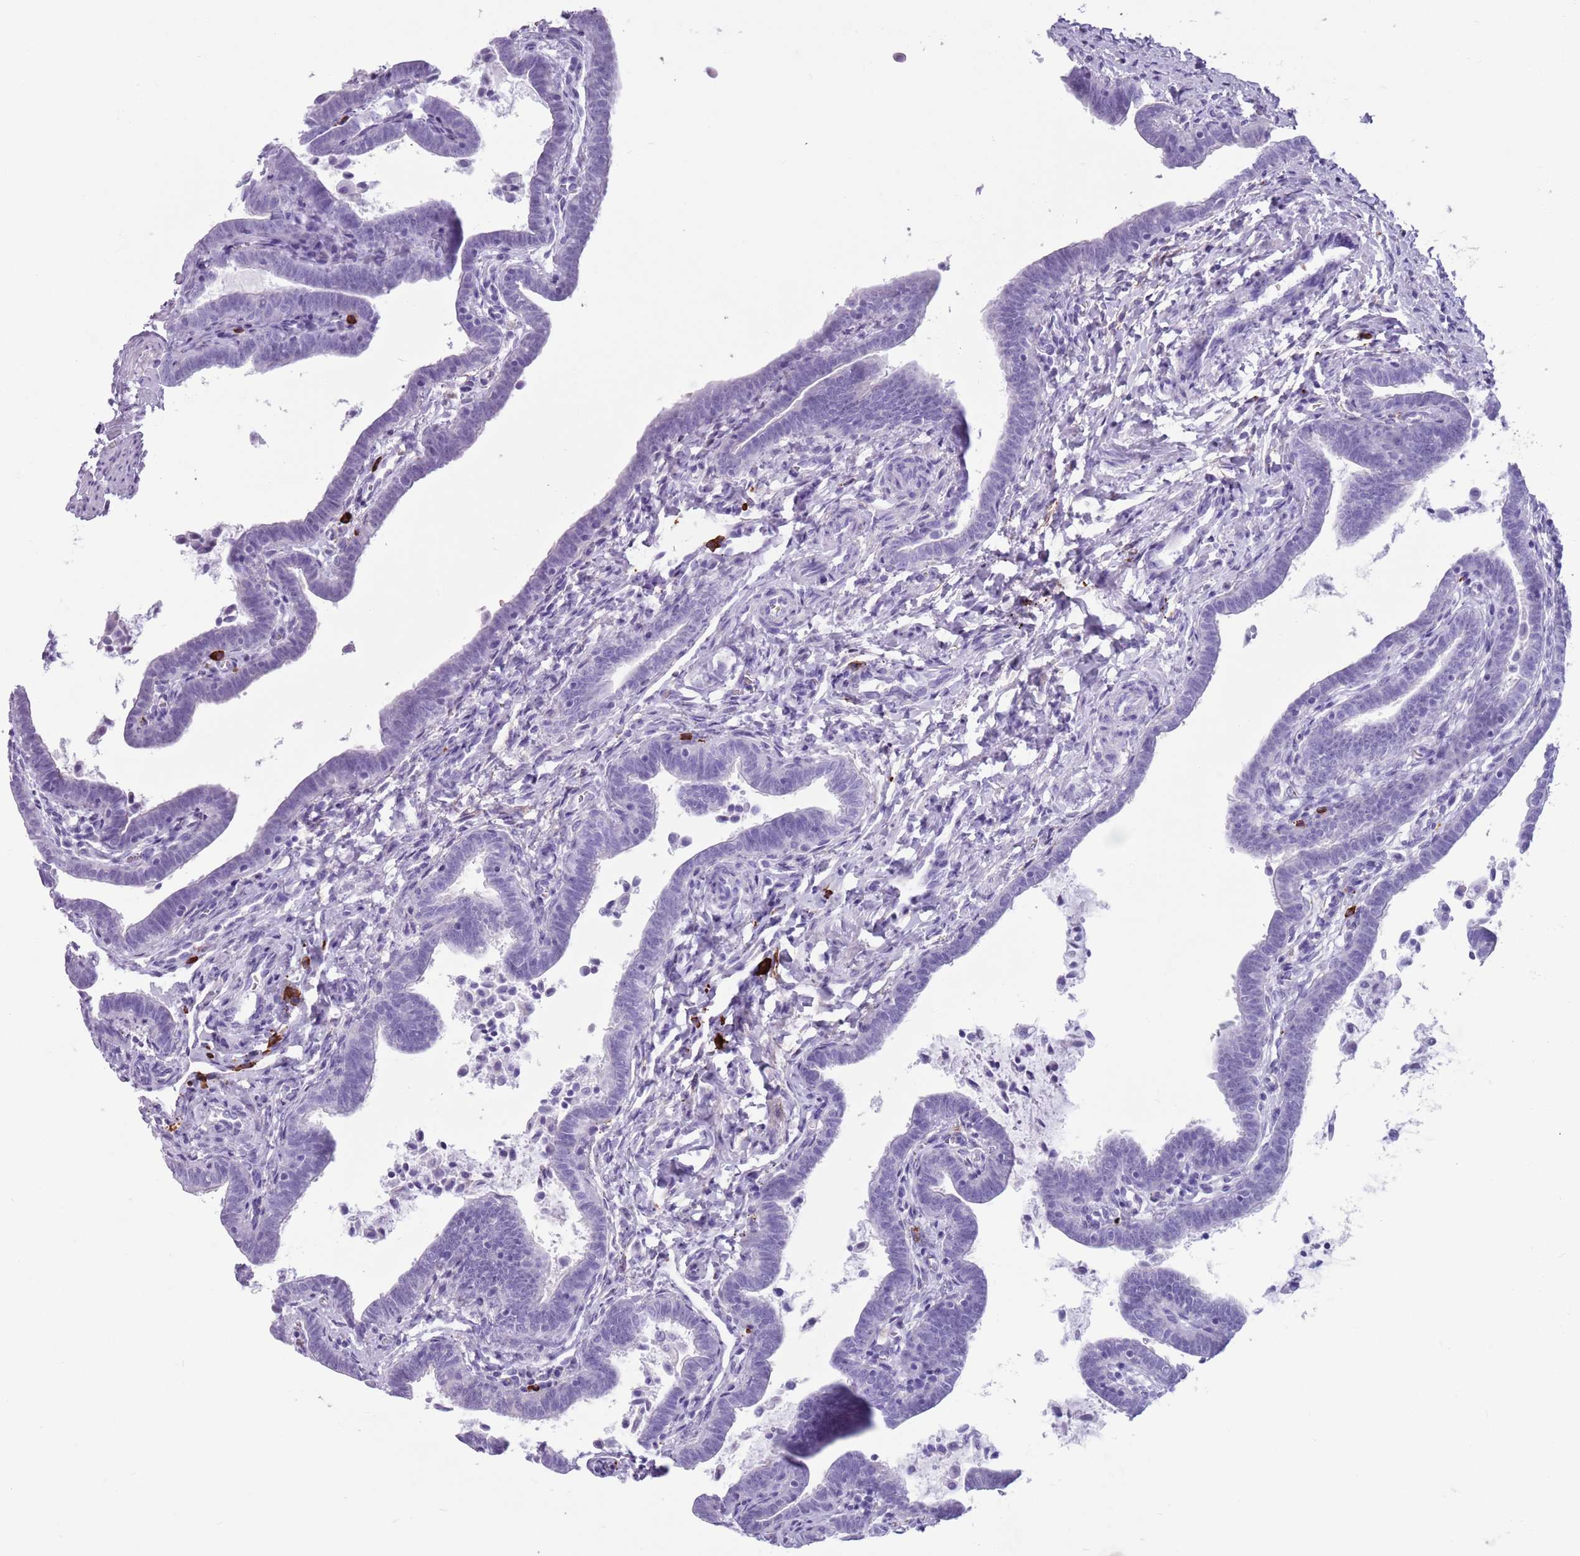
{"staining": {"intensity": "negative", "quantity": "none", "location": "none"}, "tissue": "fallopian tube", "cell_type": "Glandular cells", "image_type": "normal", "snomed": [{"axis": "morphology", "description": "Normal tissue, NOS"}, {"axis": "topography", "description": "Fallopian tube"}], "caption": "This is an IHC histopathology image of unremarkable fallopian tube. There is no staining in glandular cells.", "gene": "ENSG00000263020", "patient": {"sex": "female", "age": 36}}